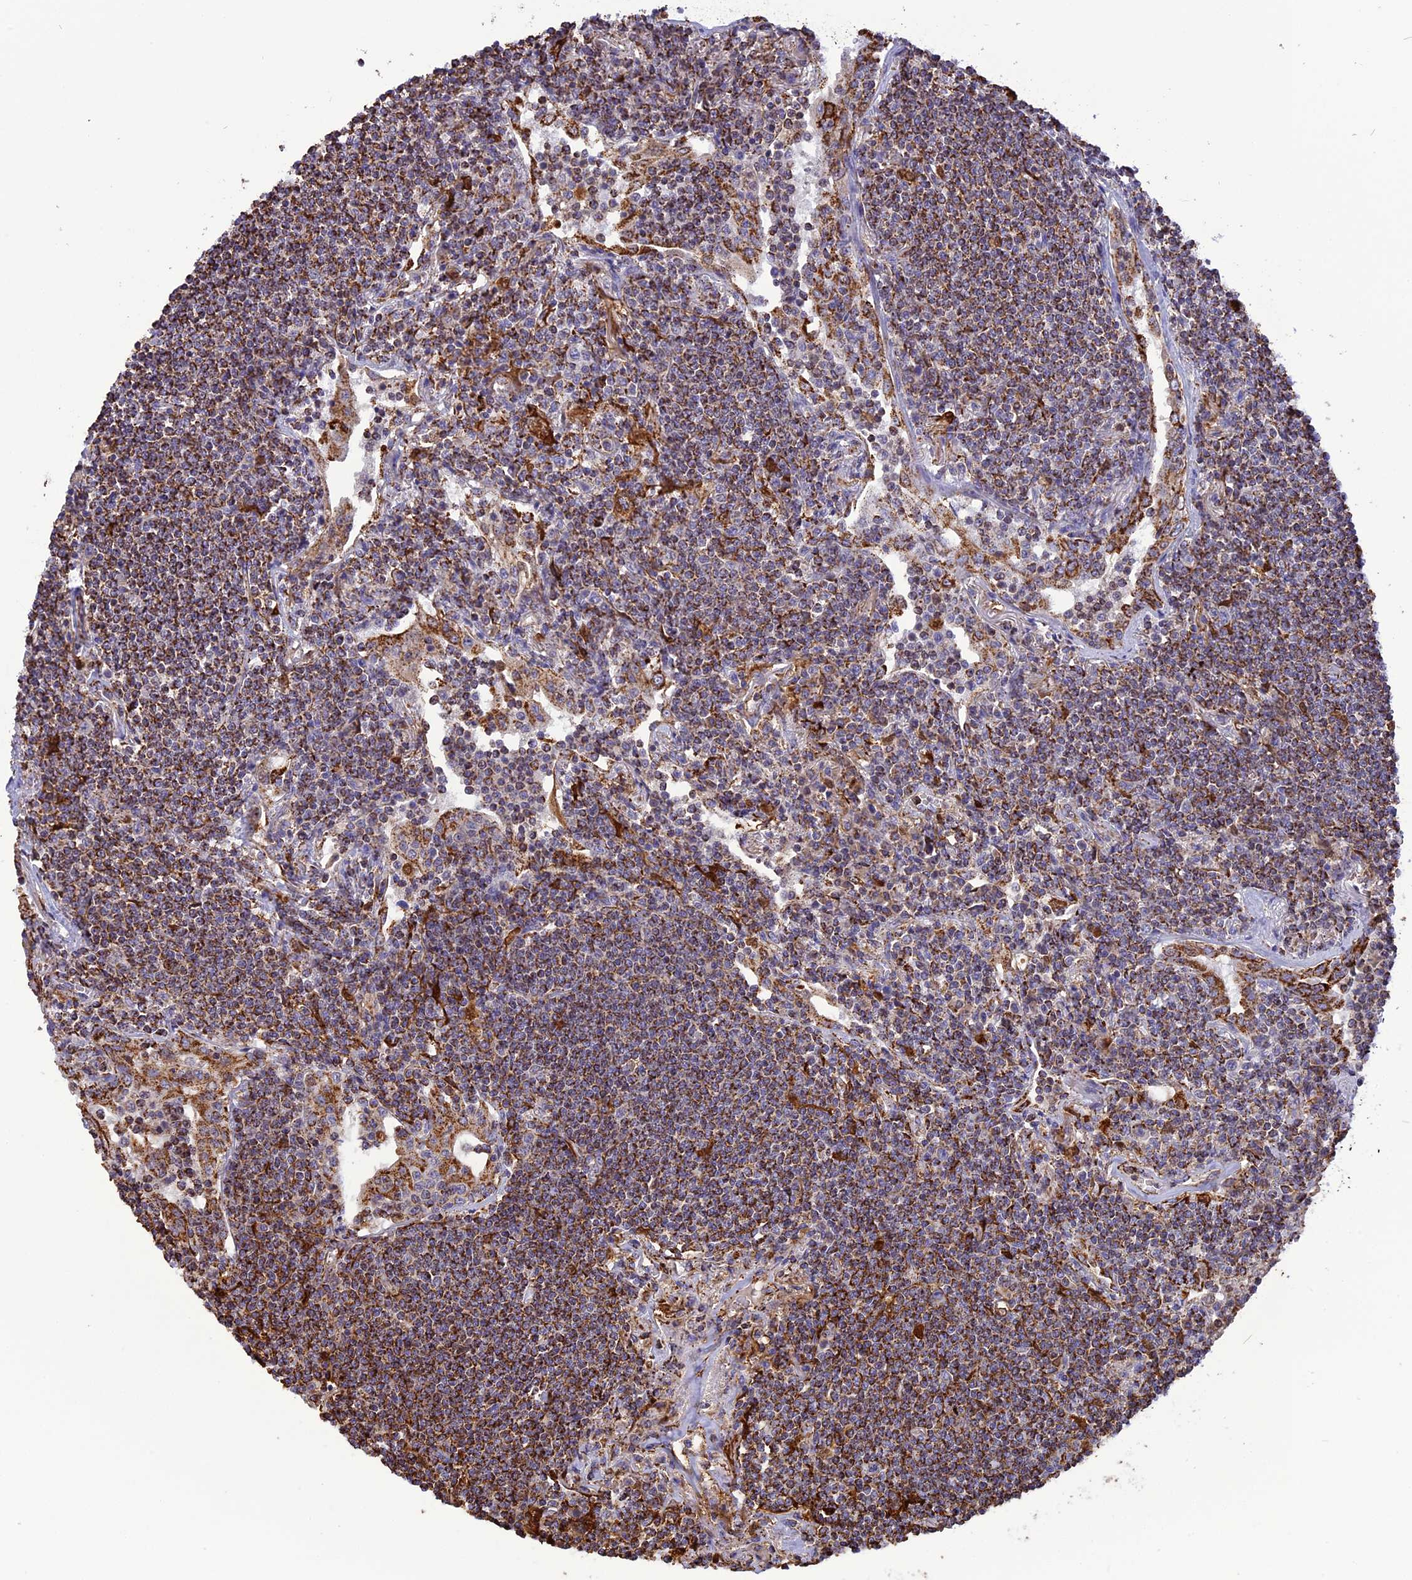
{"staining": {"intensity": "moderate", "quantity": ">75%", "location": "cytoplasmic/membranous"}, "tissue": "lymphoma", "cell_type": "Tumor cells", "image_type": "cancer", "snomed": [{"axis": "morphology", "description": "Malignant lymphoma, non-Hodgkin's type, Low grade"}, {"axis": "topography", "description": "Lung"}], "caption": "Malignant lymphoma, non-Hodgkin's type (low-grade) stained with a protein marker exhibits moderate staining in tumor cells.", "gene": "KCNG1", "patient": {"sex": "female", "age": 71}}